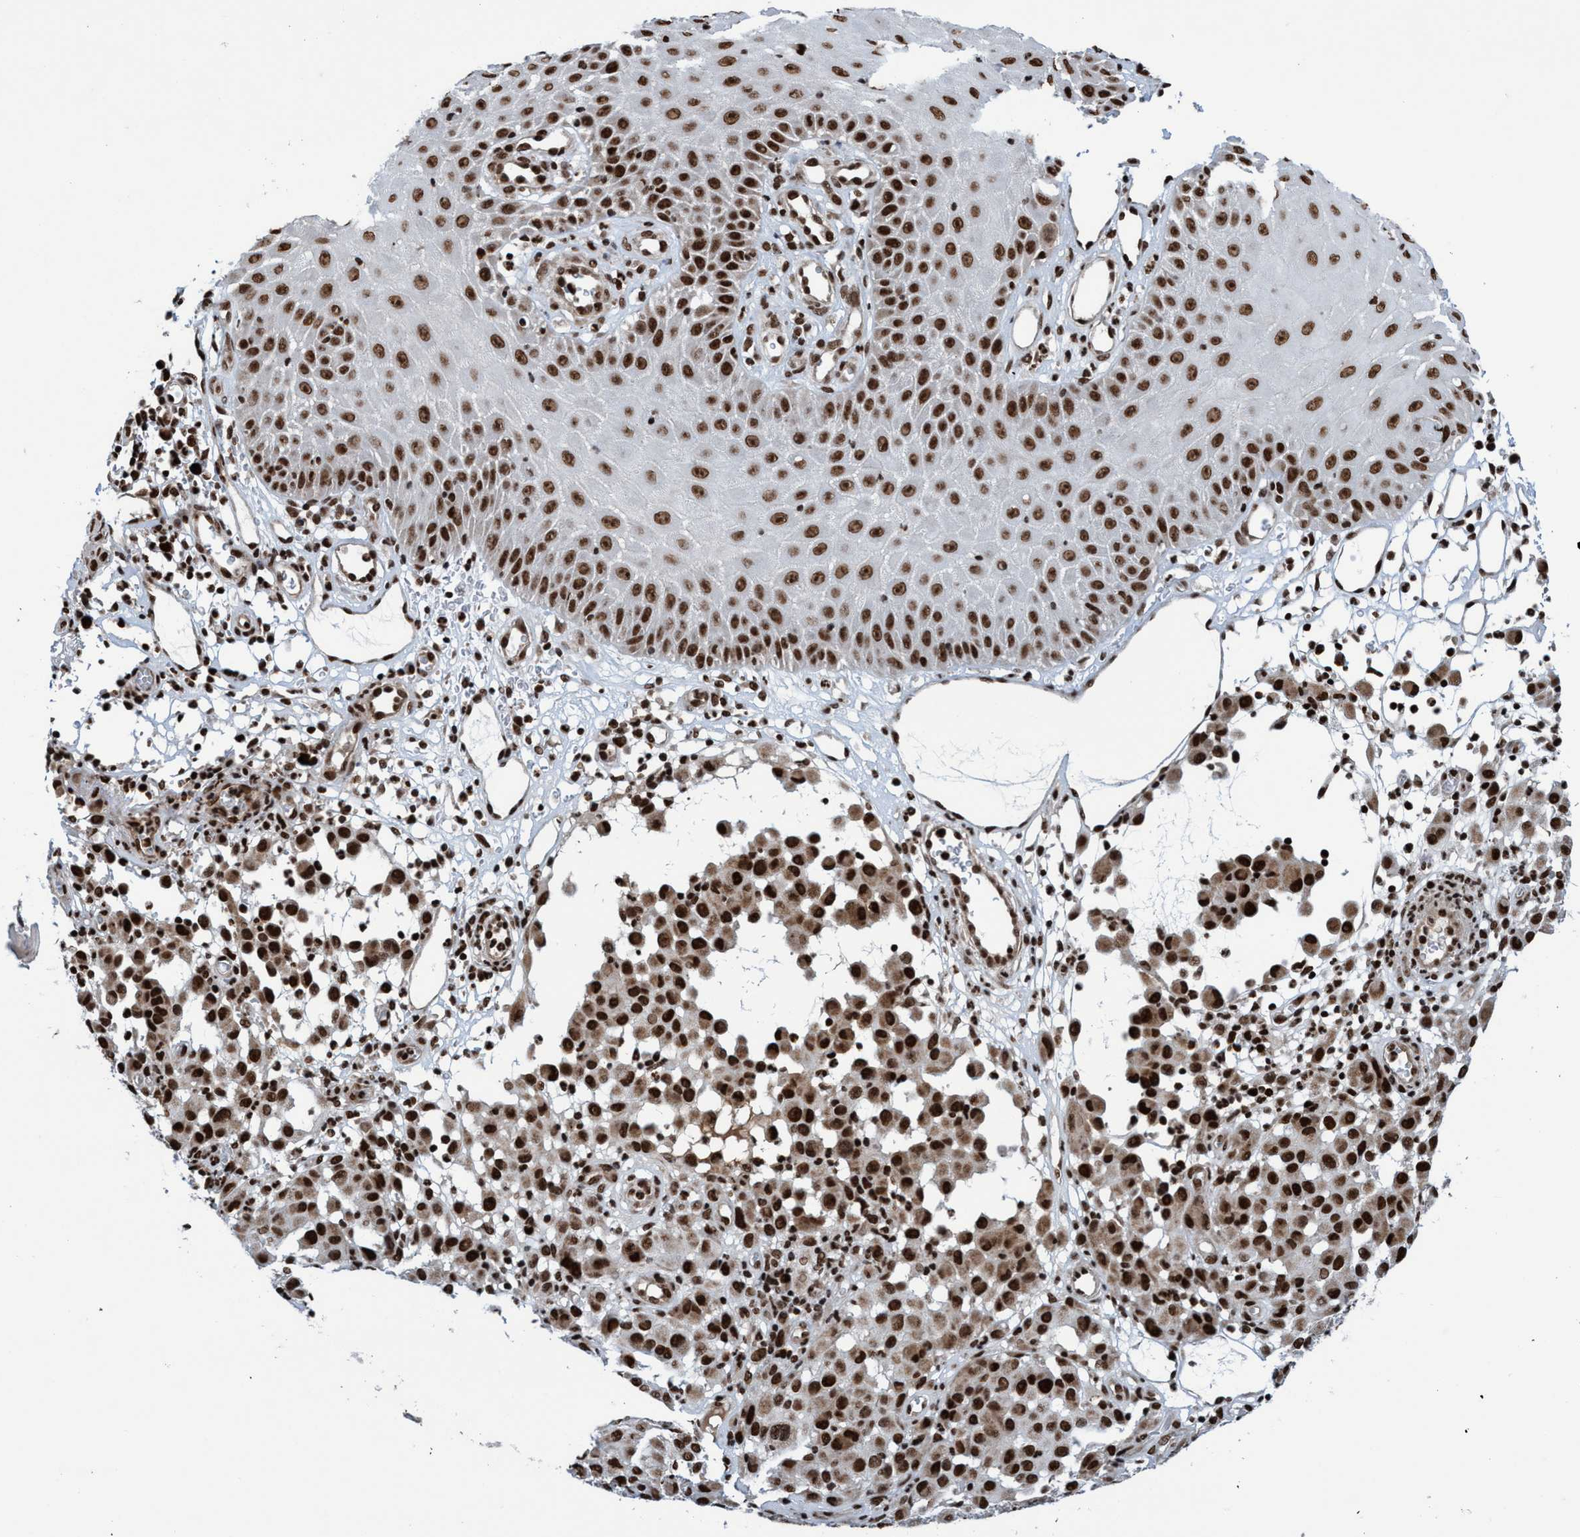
{"staining": {"intensity": "strong", "quantity": ">75%", "location": "nuclear"}, "tissue": "melanoma", "cell_type": "Tumor cells", "image_type": "cancer", "snomed": [{"axis": "morphology", "description": "Malignant melanoma, NOS"}, {"axis": "topography", "description": "Skin"}], "caption": "Strong nuclear expression for a protein is appreciated in about >75% of tumor cells of melanoma using immunohistochemistry (IHC).", "gene": "TOPBP1", "patient": {"sex": "female", "age": 21}}